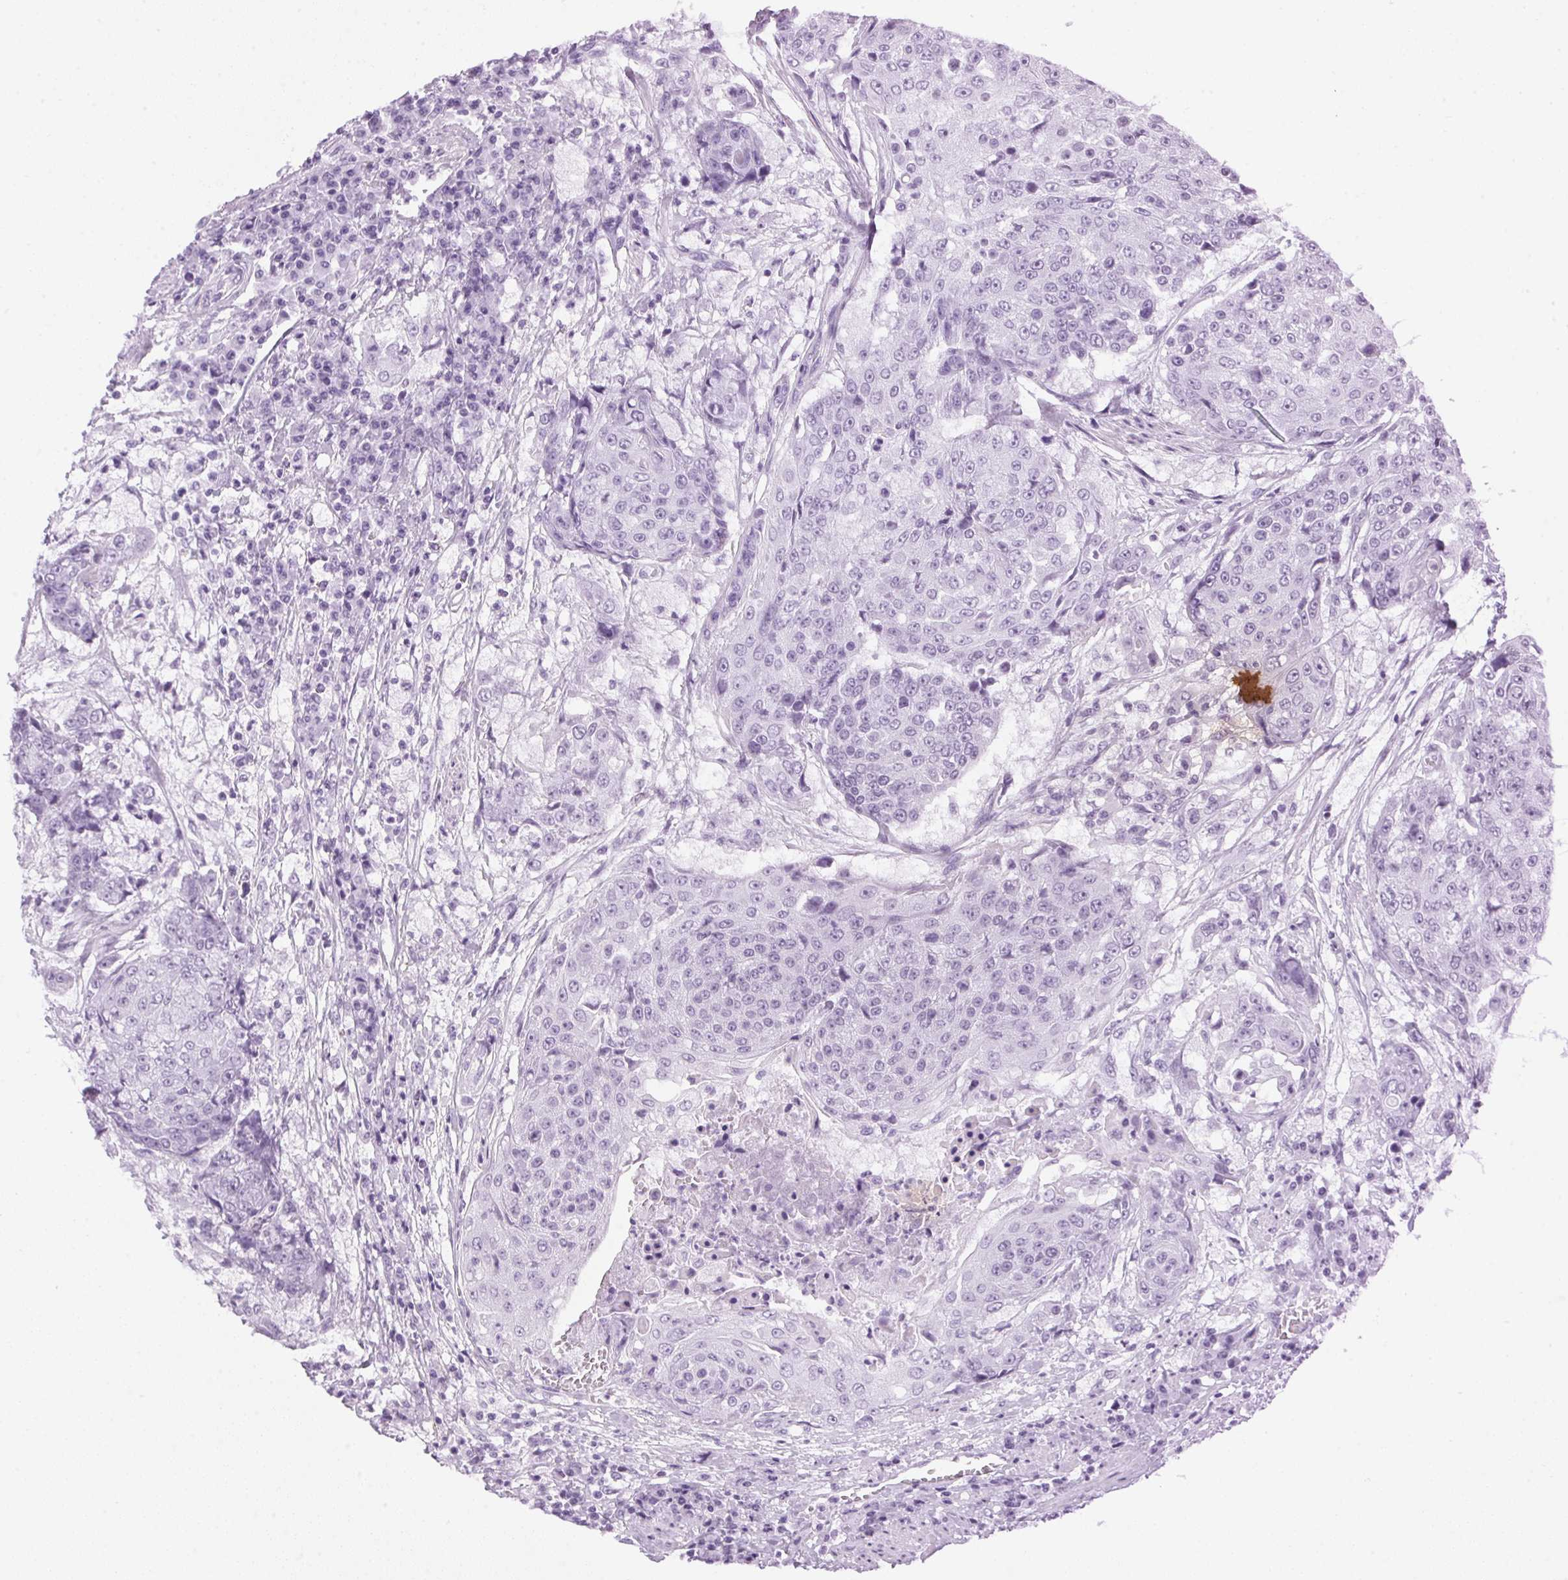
{"staining": {"intensity": "negative", "quantity": "none", "location": "none"}, "tissue": "urothelial cancer", "cell_type": "Tumor cells", "image_type": "cancer", "snomed": [{"axis": "morphology", "description": "Urothelial carcinoma, High grade"}, {"axis": "topography", "description": "Urinary bladder"}], "caption": "Urothelial carcinoma (high-grade) was stained to show a protein in brown. There is no significant expression in tumor cells.", "gene": "SP7", "patient": {"sex": "female", "age": 63}}